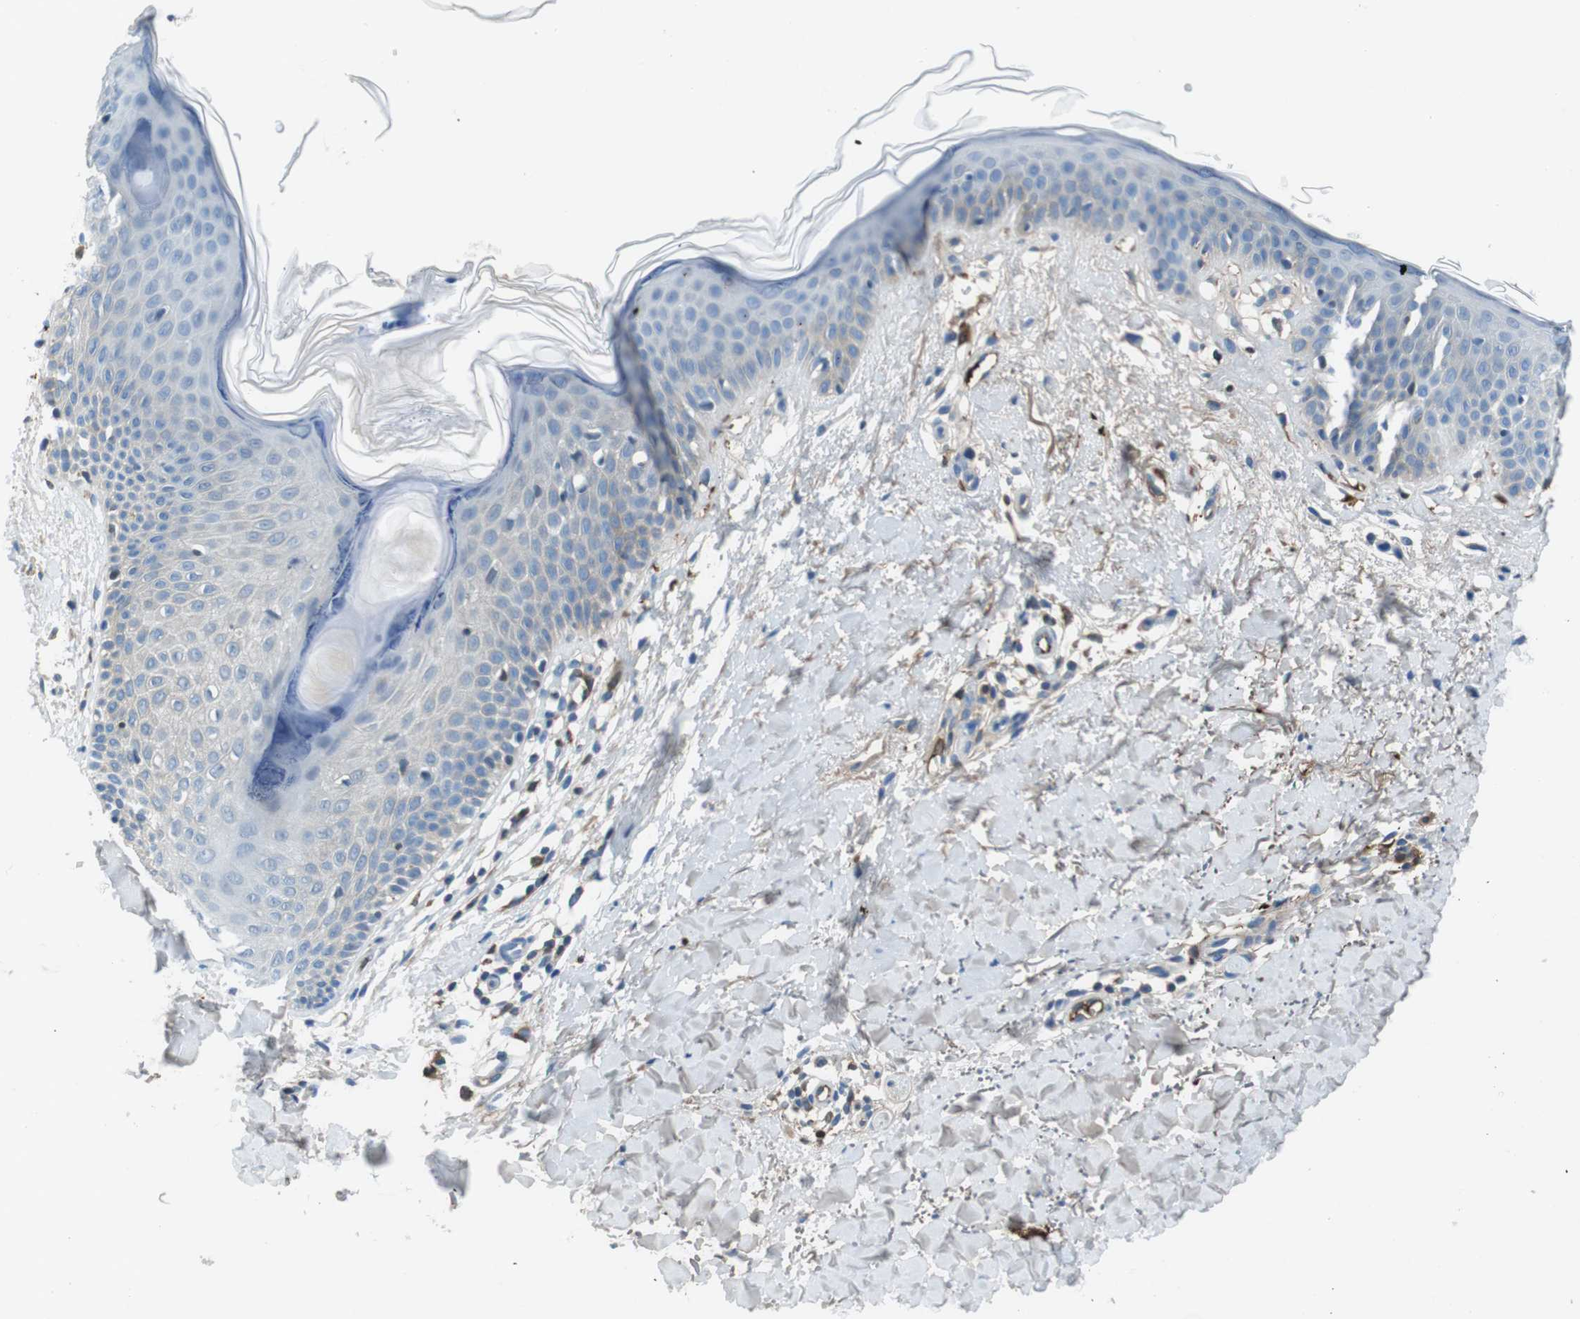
{"staining": {"intensity": "negative", "quantity": "none", "location": "none"}, "tissue": "skin", "cell_type": "Fibroblasts", "image_type": "normal", "snomed": [{"axis": "morphology", "description": "Normal tissue, NOS"}, {"axis": "topography", "description": "Skin"}], "caption": "Immunohistochemical staining of normal skin shows no significant staining in fibroblasts. Nuclei are stained in blue.", "gene": "TMPRSS15", "patient": {"sex": "female", "age": 56}}